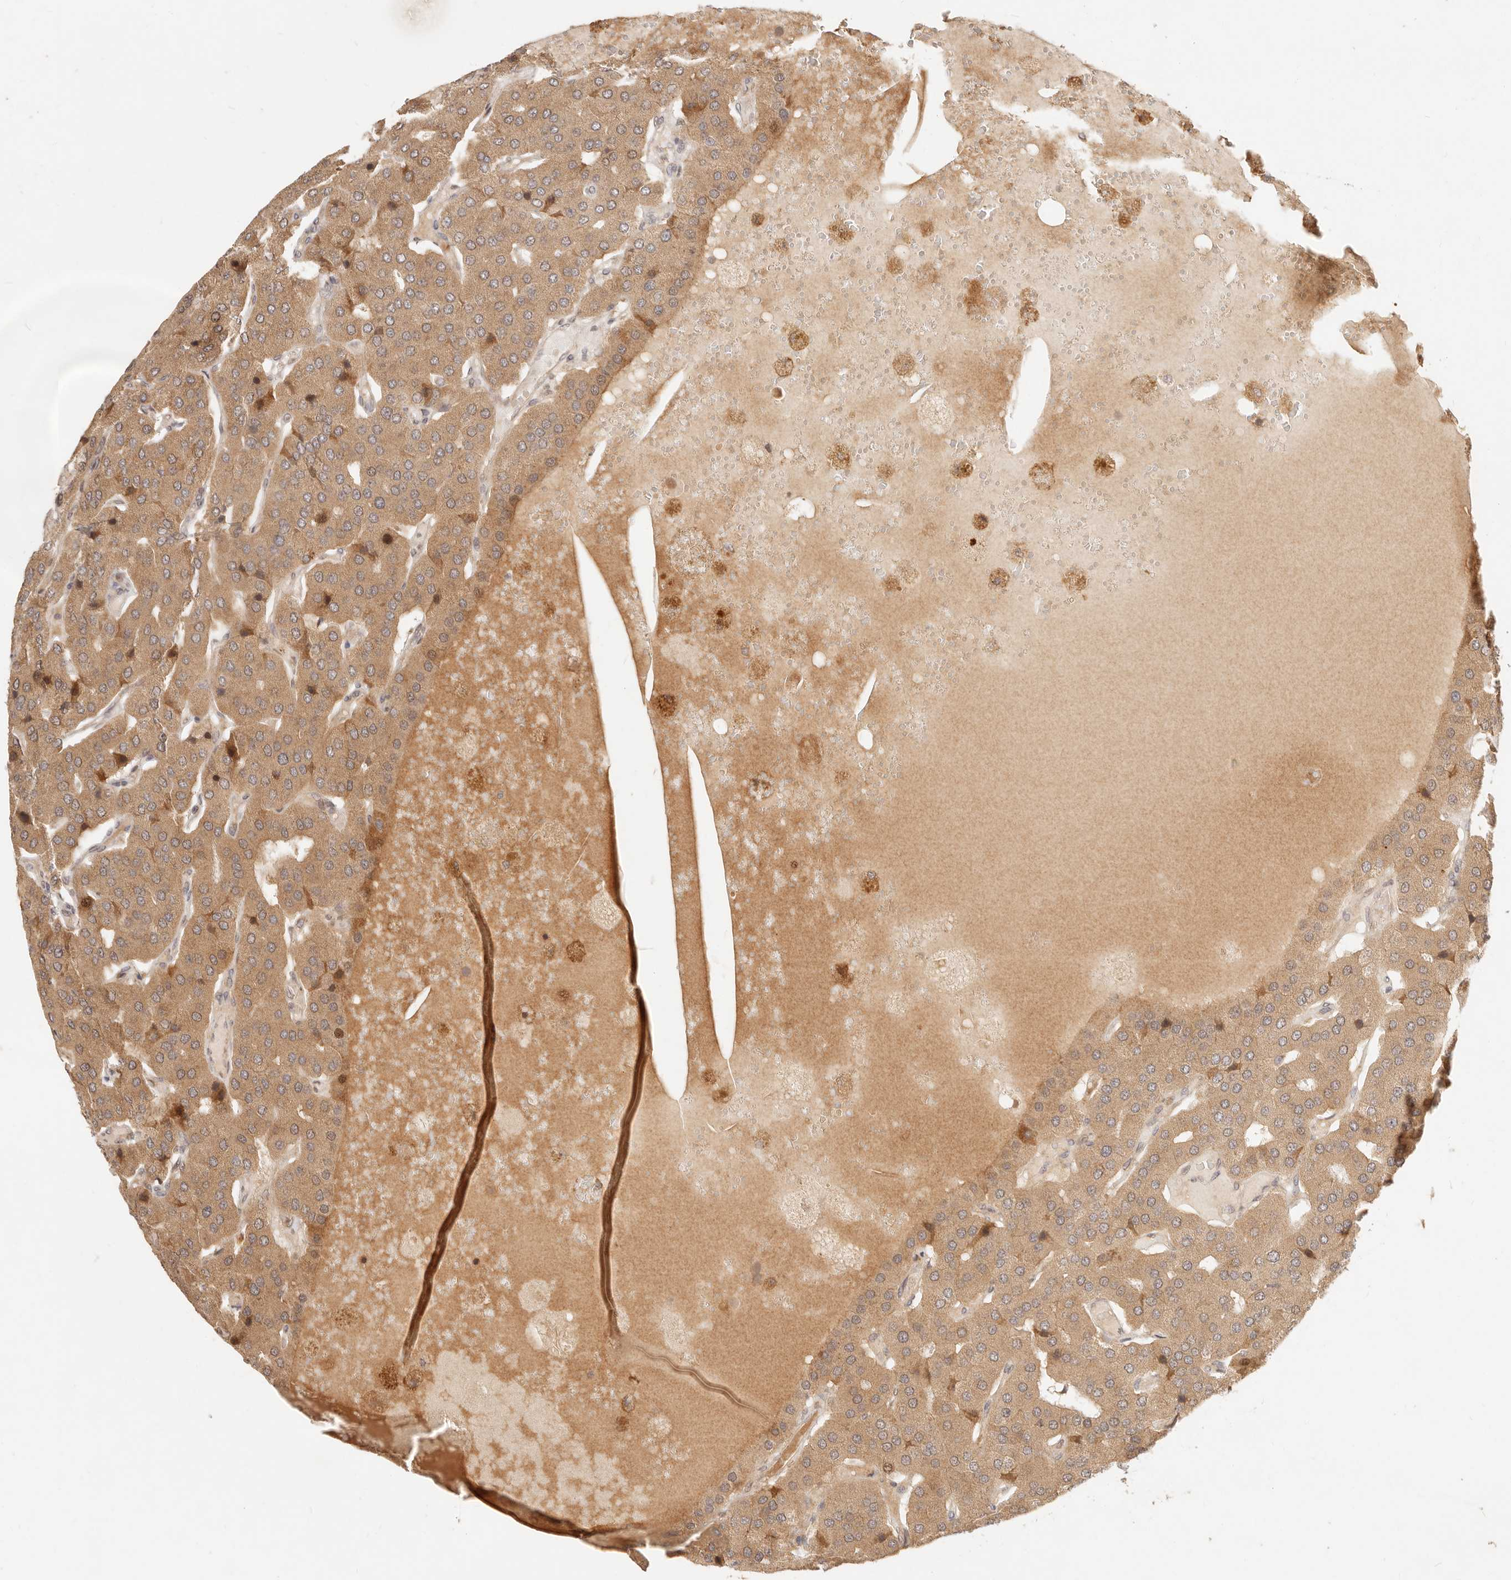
{"staining": {"intensity": "moderate", "quantity": ">75%", "location": "cytoplasmic/membranous"}, "tissue": "parathyroid gland", "cell_type": "Glandular cells", "image_type": "normal", "snomed": [{"axis": "morphology", "description": "Normal tissue, NOS"}, {"axis": "morphology", "description": "Adenoma, NOS"}, {"axis": "topography", "description": "Parathyroid gland"}], "caption": "Immunohistochemical staining of normal parathyroid gland demonstrates >75% levels of moderate cytoplasmic/membranous protein positivity in about >75% of glandular cells.", "gene": "TIMM17A", "patient": {"sex": "female", "age": 86}}